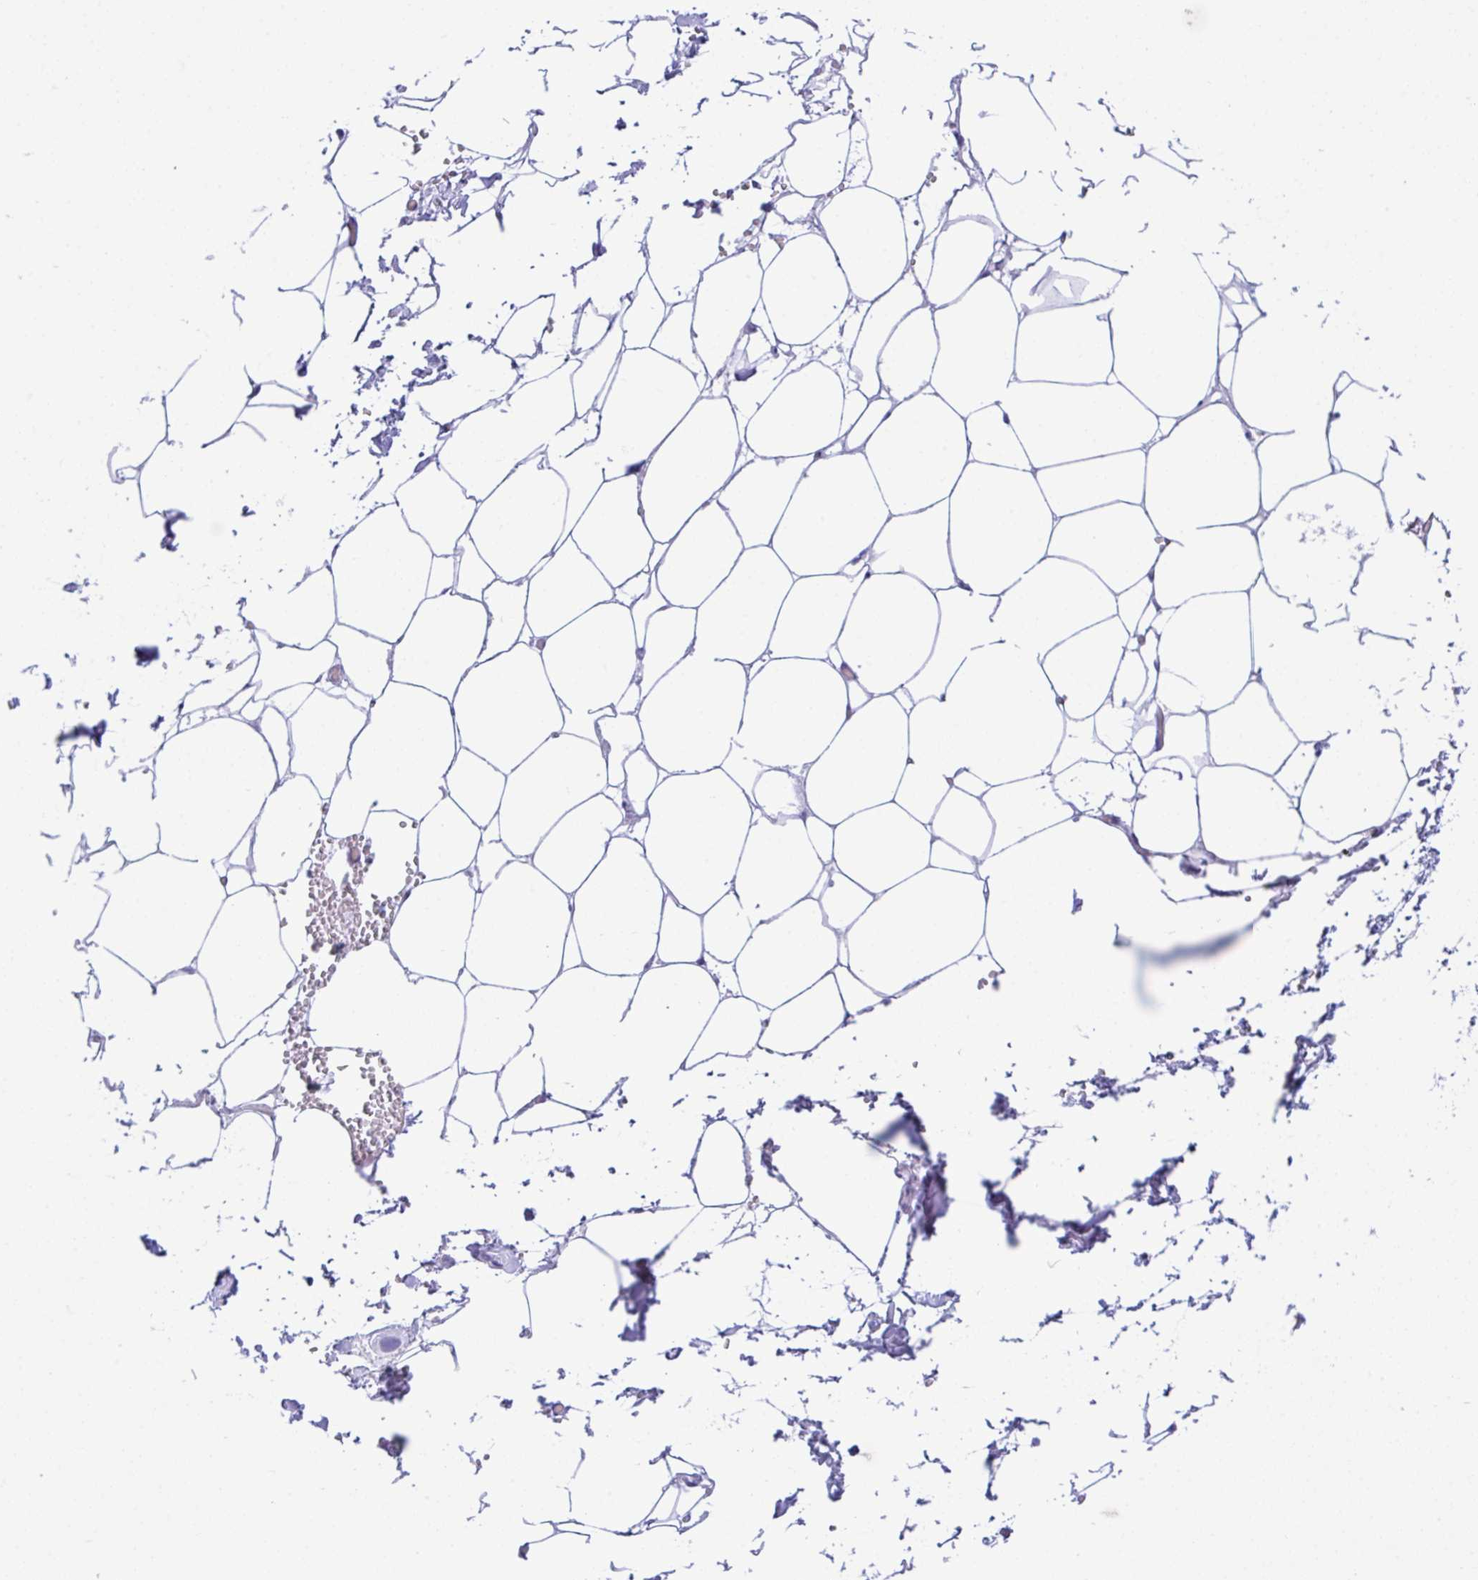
{"staining": {"intensity": "negative", "quantity": "none", "location": "none"}, "tissue": "adipose tissue", "cell_type": "Adipocytes", "image_type": "normal", "snomed": [{"axis": "morphology", "description": "Normal tissue, NOS"}, {"axis": "topography", "description": "Adipose tissue"}, {"axis": "topography", "description": "Vascular tissue"}, {"axis": "topography", "description": "Rectum"}, {"axis": "topography", "description": "Peripheral nerve tissue"}], "caption": "Immunohistochemistry (IHC) of normal human adipose tissue exhibits no expression in adipocytes. (Immunohistochemistry, brightfield microscopy, high magnification).", "gene": "RRM2", "patient": {"sex": "female", "age": 69}}